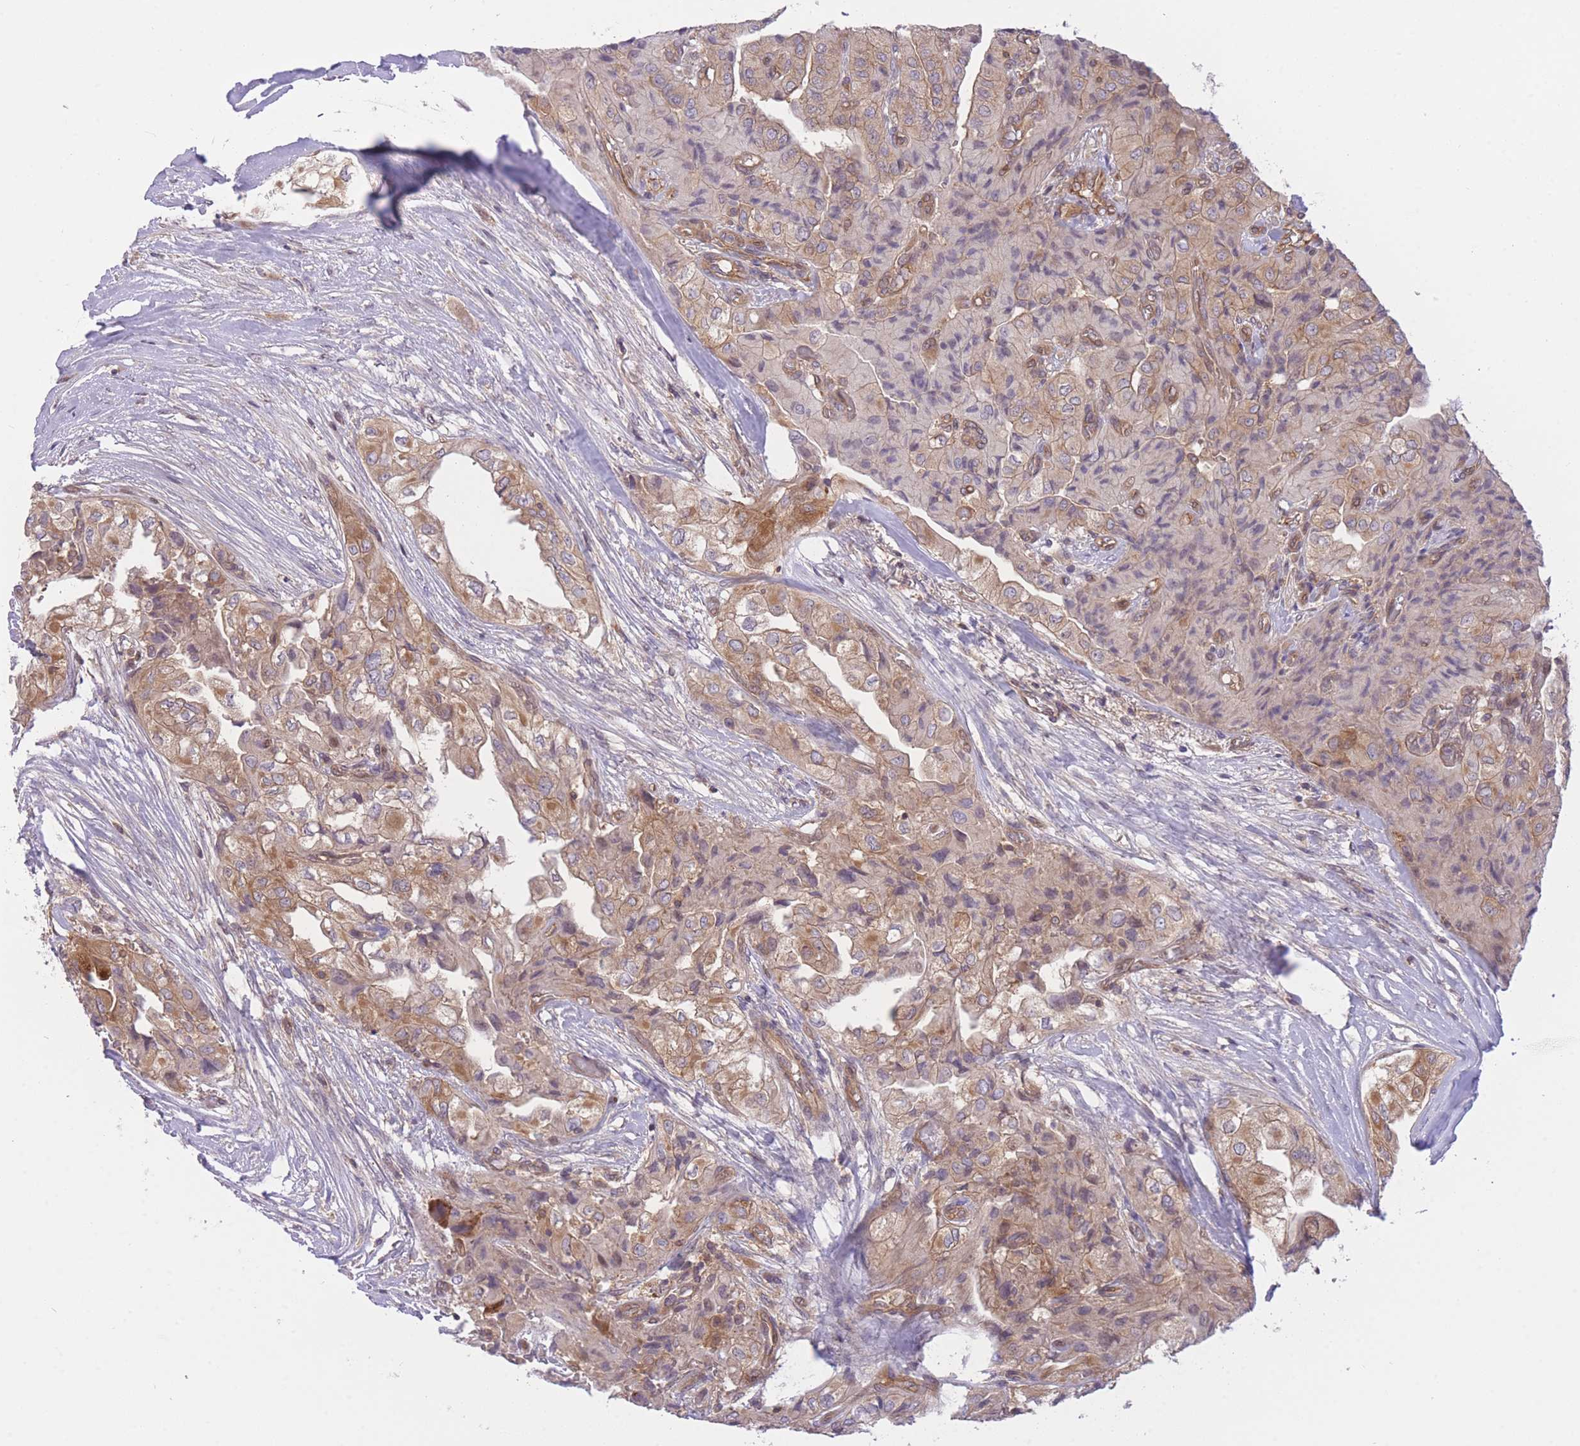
{"staining": {"intensity": "moderate", "quantity": "25%-75%", "location": "cytoplasmic/membranous"}, "tissue": "head and neck cancer", "cell_type": "Tumor cells", "image_type": "cancer", "snomed": [{"axis": "morphology", "description": "Adenocarcinoma, NOS"}, {"axis": "topography", "description": "Head-Neck"}], "caption": "Adenocarcinoma (head and neck) stained with a protein marker displays moderate staining in tumor cells.", "gene": "PREP", "patient": {"sex": "male", "age": 66}}